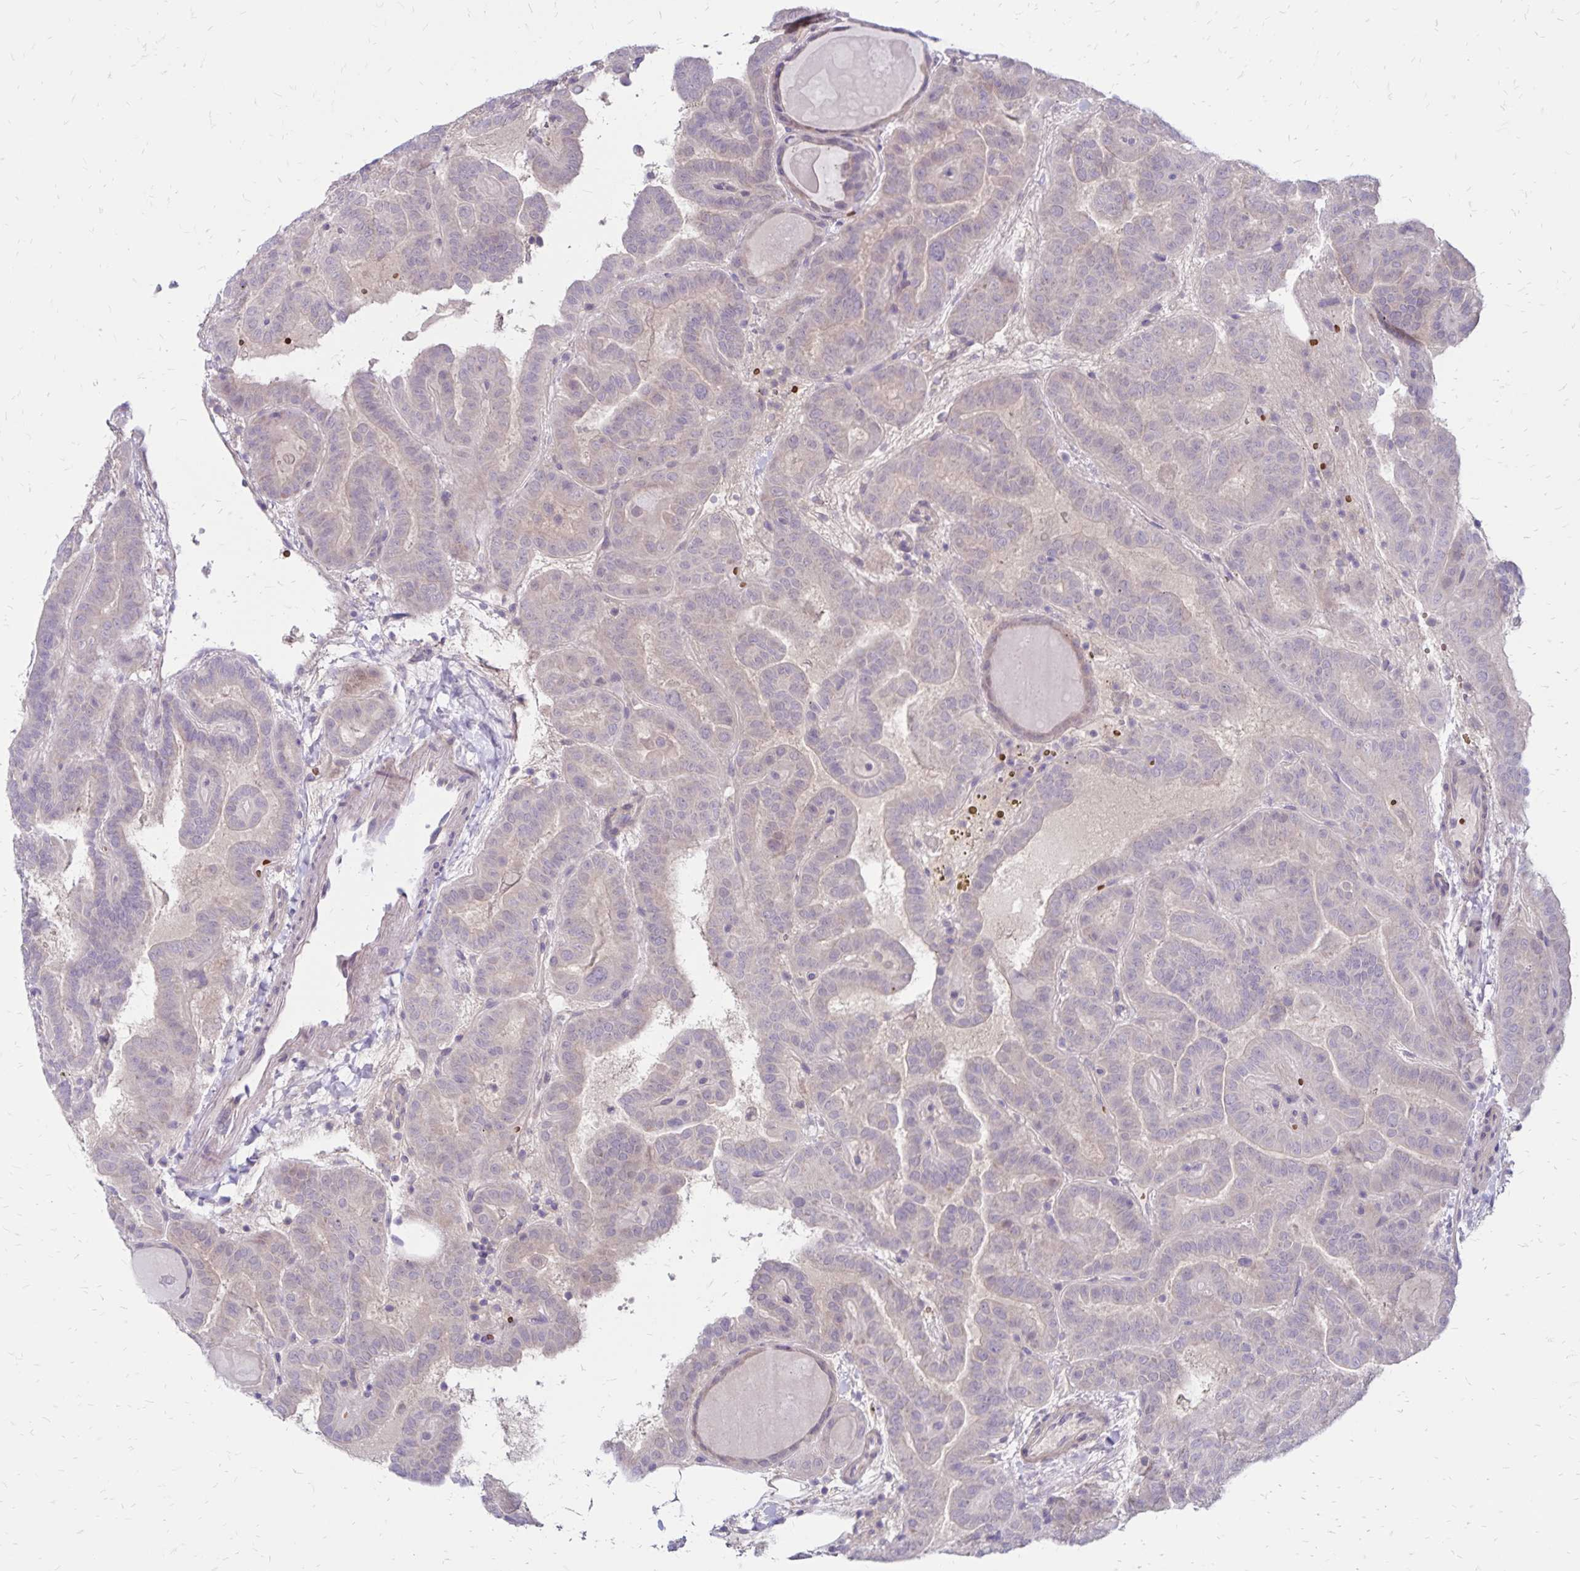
{"staining": {"intensity": "negative", "quantity": "none", "location": "none"}, "tissue": "thyroid cancer", "cell_type": "Tumor cells", "image_type": "cancer", "snomed": [{"axis": "morphology", "description": "Papillary adenocarcinoma, NOS"}, {"axis": "topography", "description": "Thyroid gland"}], "caption": "Photomicrograph shows no significant protein staining in tumor cells of papillary adenocarcinoma (thyroid).", "gene": "FSD1", "patient": {"sex": "female", "age": 46}}